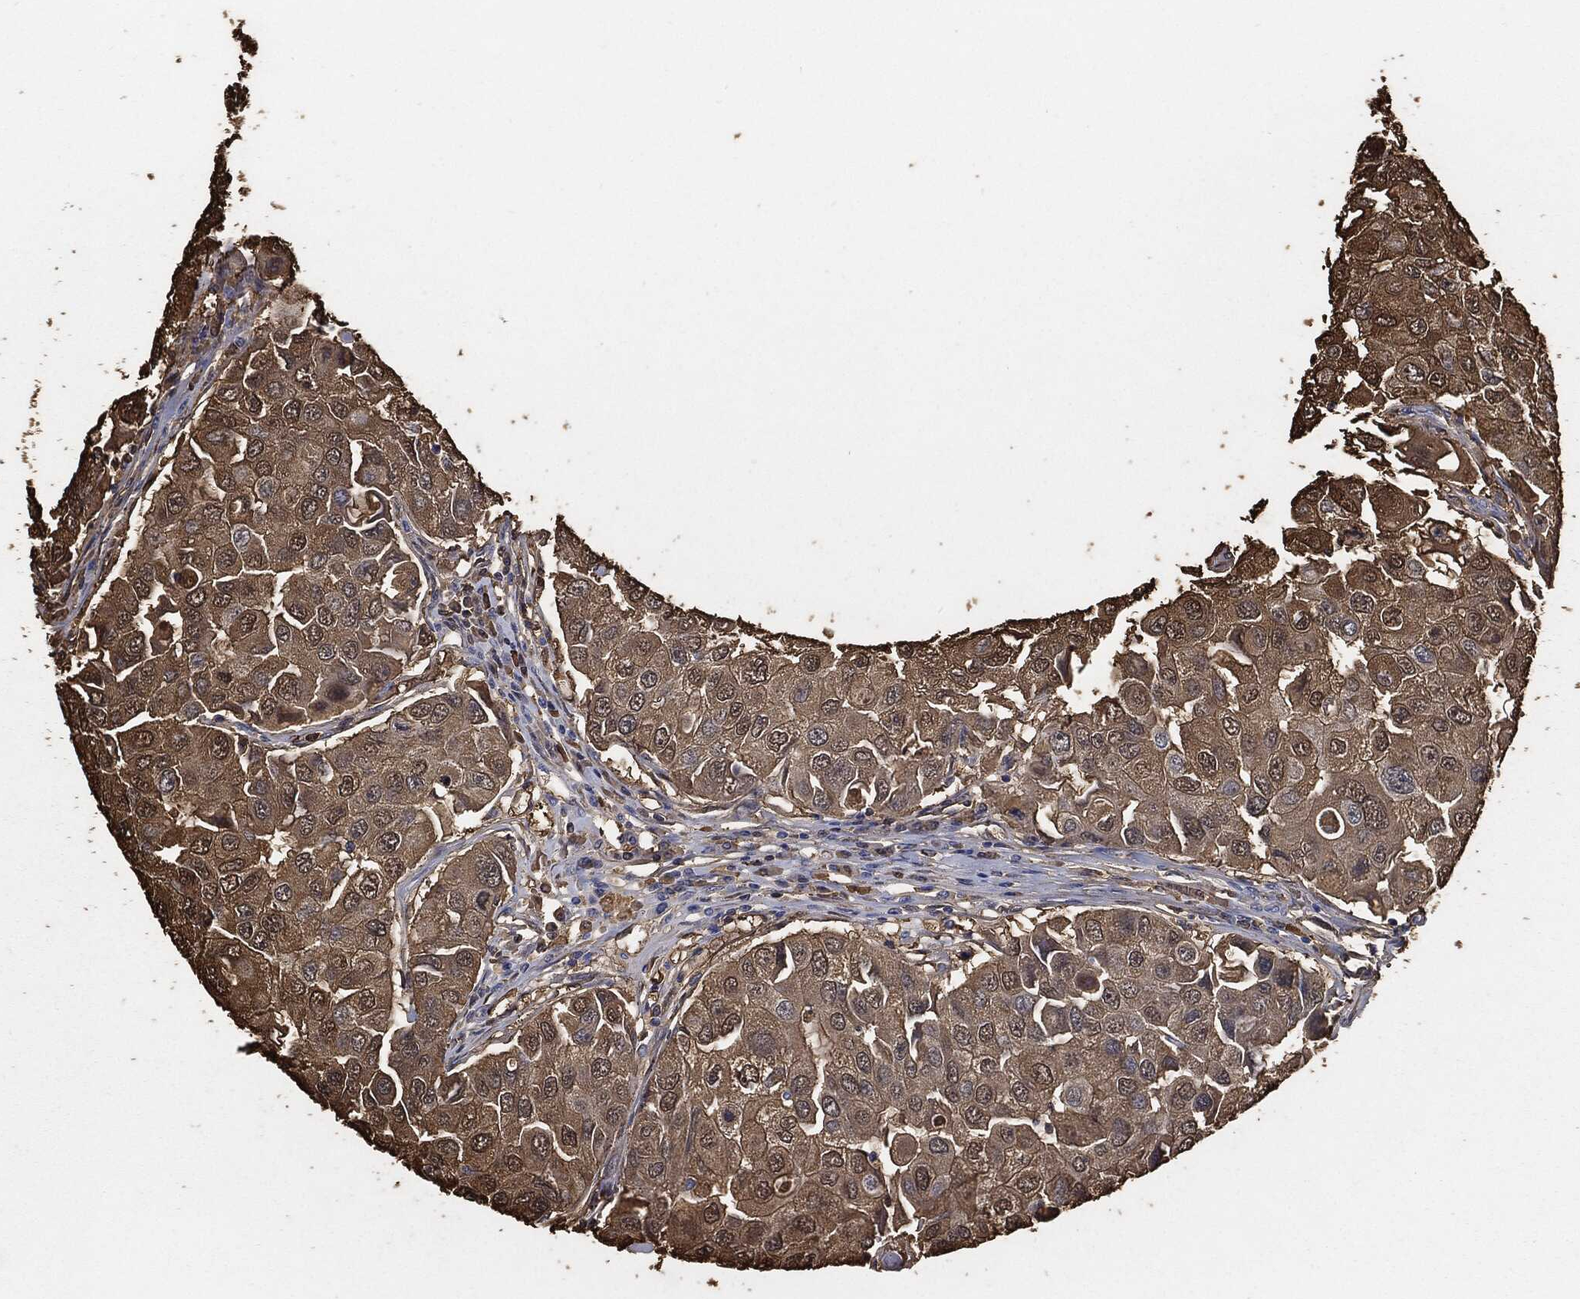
{"staining": {"intensity": "weak", "quantity": "25%-75%", "location": "cytoplasmic/membranous"}, "tissue": "breast cancer", "cell_type": "Tumor cells", "image_type": "cancer", "snomed": [{"axis": "morphology", "description": "Duct carcinoma"}, {"axis": "topography", "description": "Breast"}], "caption": "IHC histopathology image of breast cancer (infiltrating ductal carcinoma) stained for a protein (brown), which demonstrates low levels of weak cytoplasmic/membranous expression in about 25%-75% of tumor cells.", "gene": "S100A9", "patient": {"sex": "female", "age": 27}}